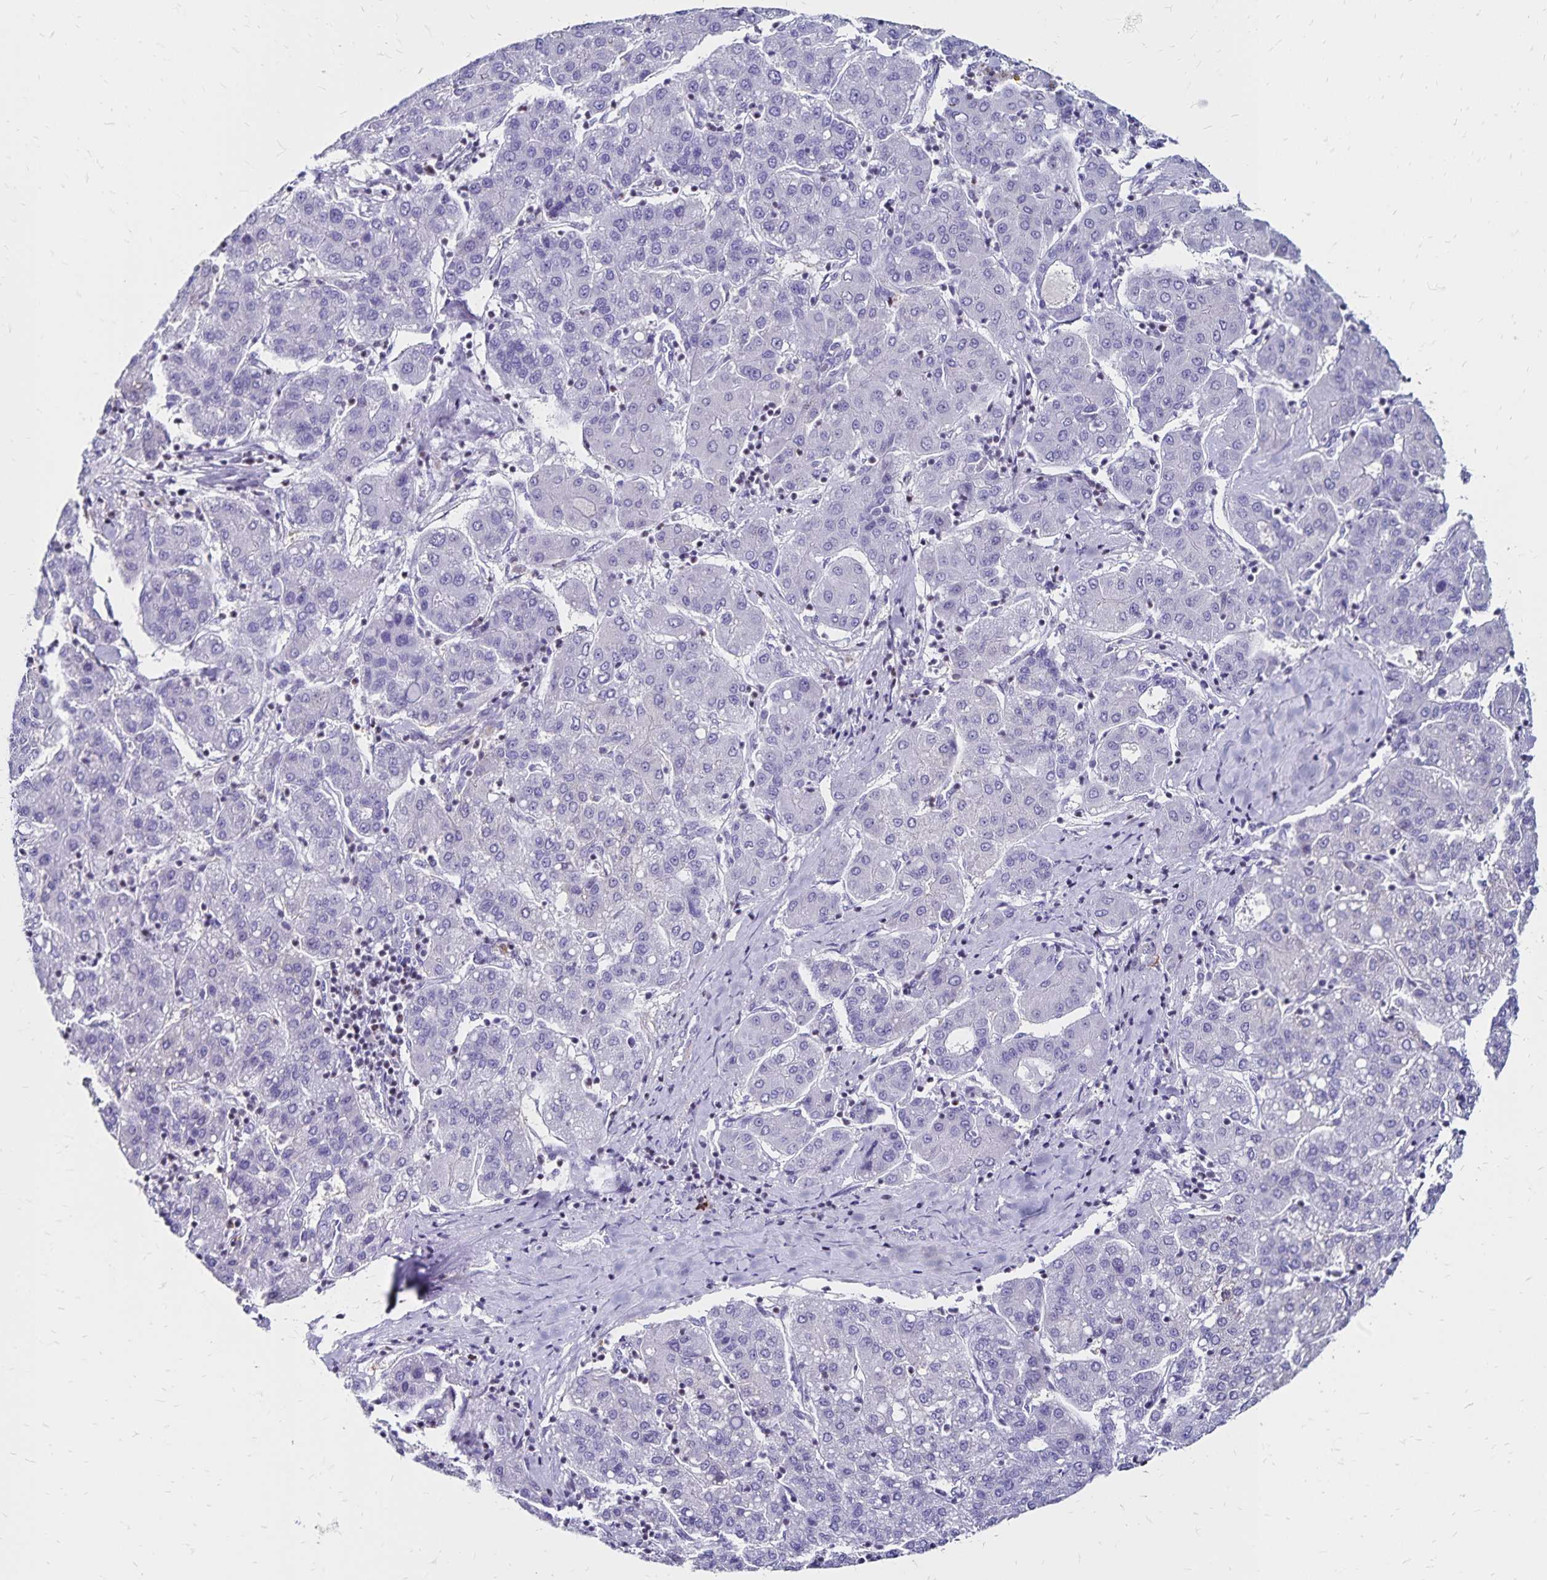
{"staining": {"intensity": "negative", "quantity": "none", "location": "none"}, "tissue": "liver cancer", "cell_type": "Tumor cells", "image_type": "cancer", "snomed": [{"axis": "morphology", "description": "Carcinoma, Hepatocellular, NOS"}, {"axis": "topography", "description": "Liver"}], "caption": "Protein analysis of liver cancer (hepatocellular carcinoma) reveals no significant staining in tumor cells. (DAB (3,3'-diaminobenzidine) immunohistochemistry, high magnification).", "gene": "IKZF1", "patient": {"sex": "male", "age": 65}}